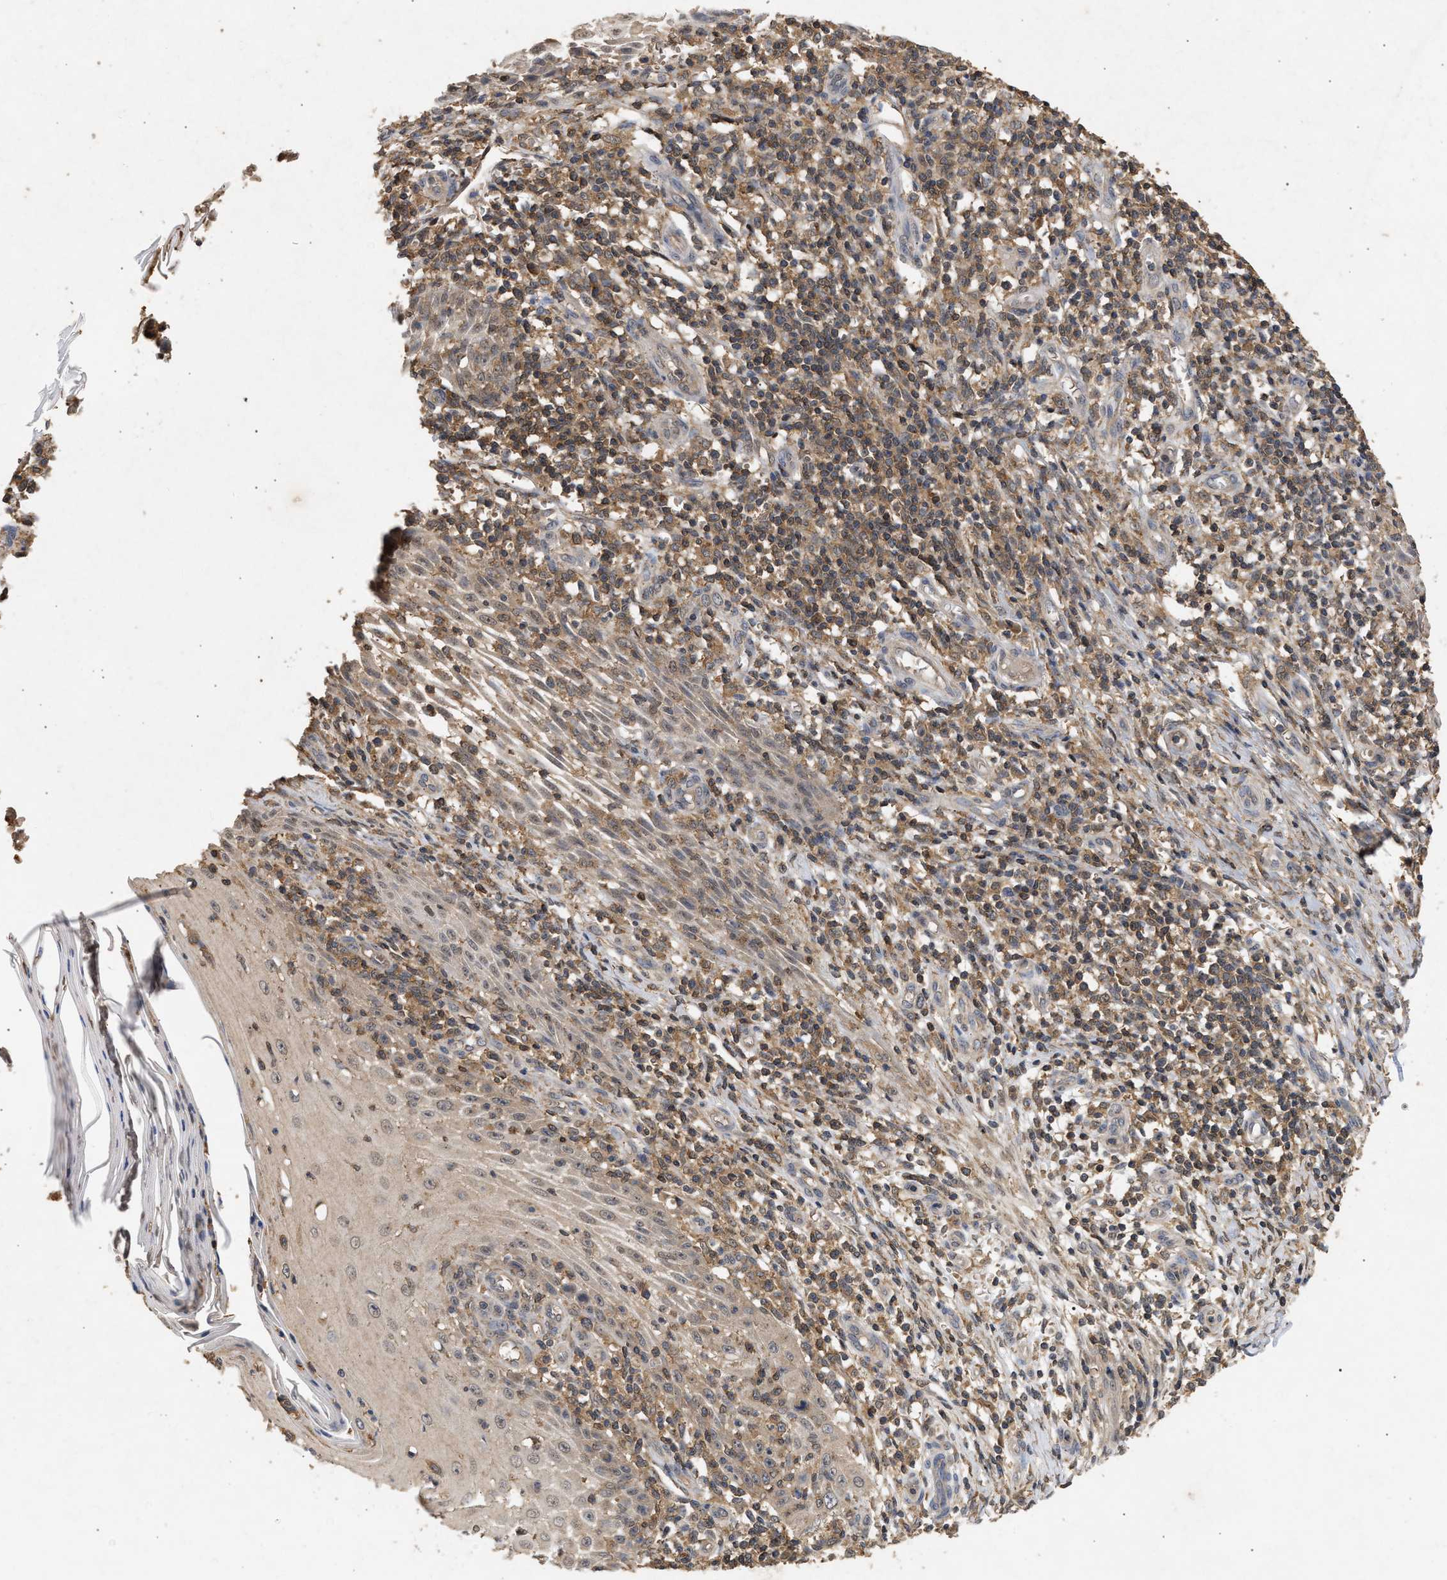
{"staining": {"intensity": "weak", "quantity": ">75%", "location": "cytoplasmic/membranous"}, "tissue": "skin cancer", "cell_type": "Tumor cells", "image_type": "cancer", "snomed": [{"axis": "morphology", "description": "Squamous cell carcinoma, NOS"}, {"axis": "topography", "description": "Skin"}], "caption": "Immunohistochemistry of human skin squamous cell carcinoma reveals low levels of weak cytoplasmic/membranous expression in about >75% of tumor cells.", "gene": "FITM1", "patient": {"sex": "female", "age": 73}}